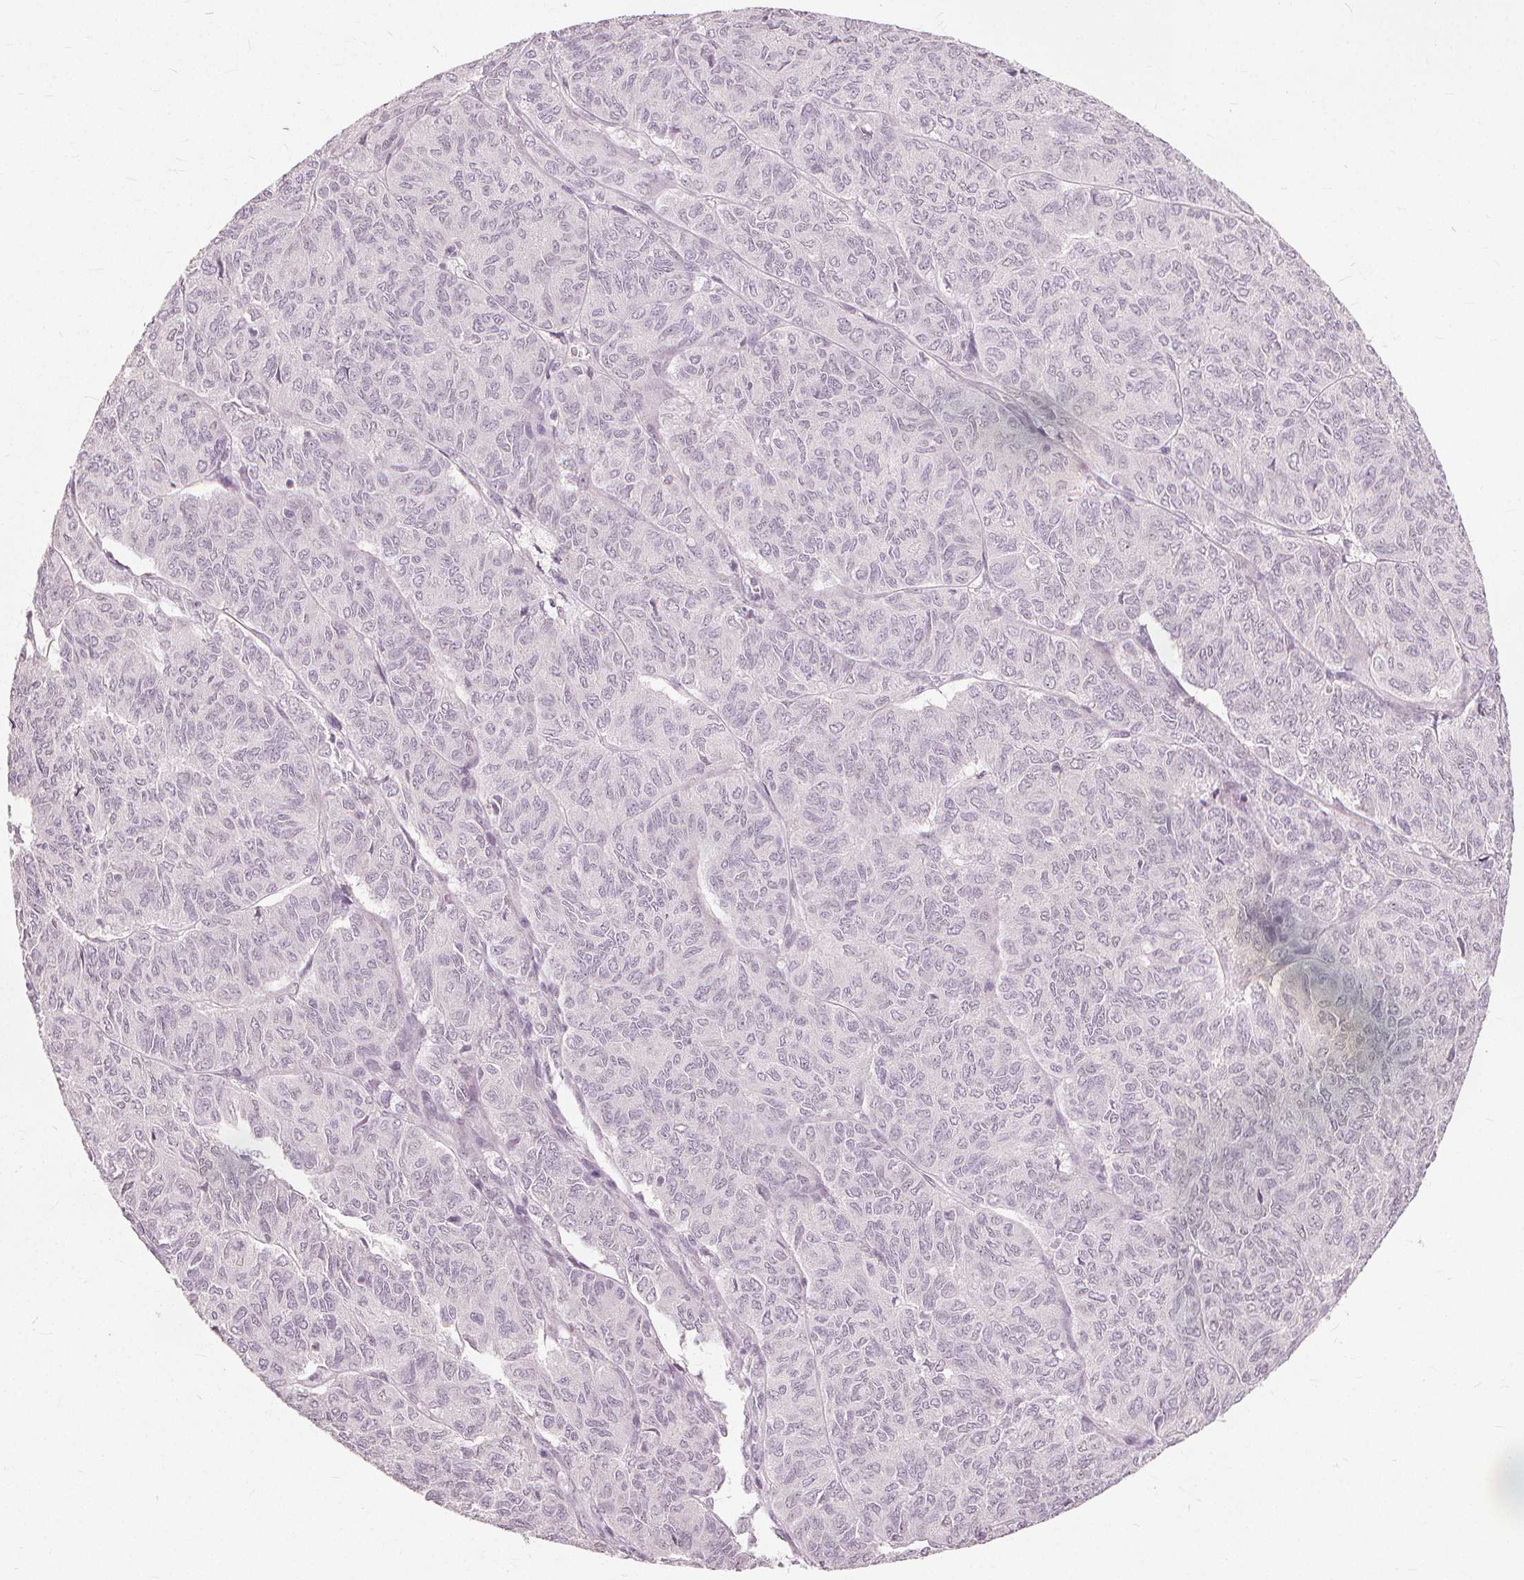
{"staining": {"intensity": "negative", "quantity": "none", "location": "none"}, "tissue": "ovarian cancer", "cell_type": "Tumor cells", "image_type": "cancer", "snomed": [{"axis": "morphology", "description": "Carcinoma, endometroid"}, {"axis": "topography", "description": "Ovary"}], "caption": "There is no significant expression in tumor cells of endometroid carcinoma (ovarian). The staining is performed using DAB (3,3'-diaminobenzidine) brown chromogen with nuclei counter-stained in using hematoxylin.", "gene": "SFTPD", "patient": {"sex": "female", "age": 80}}